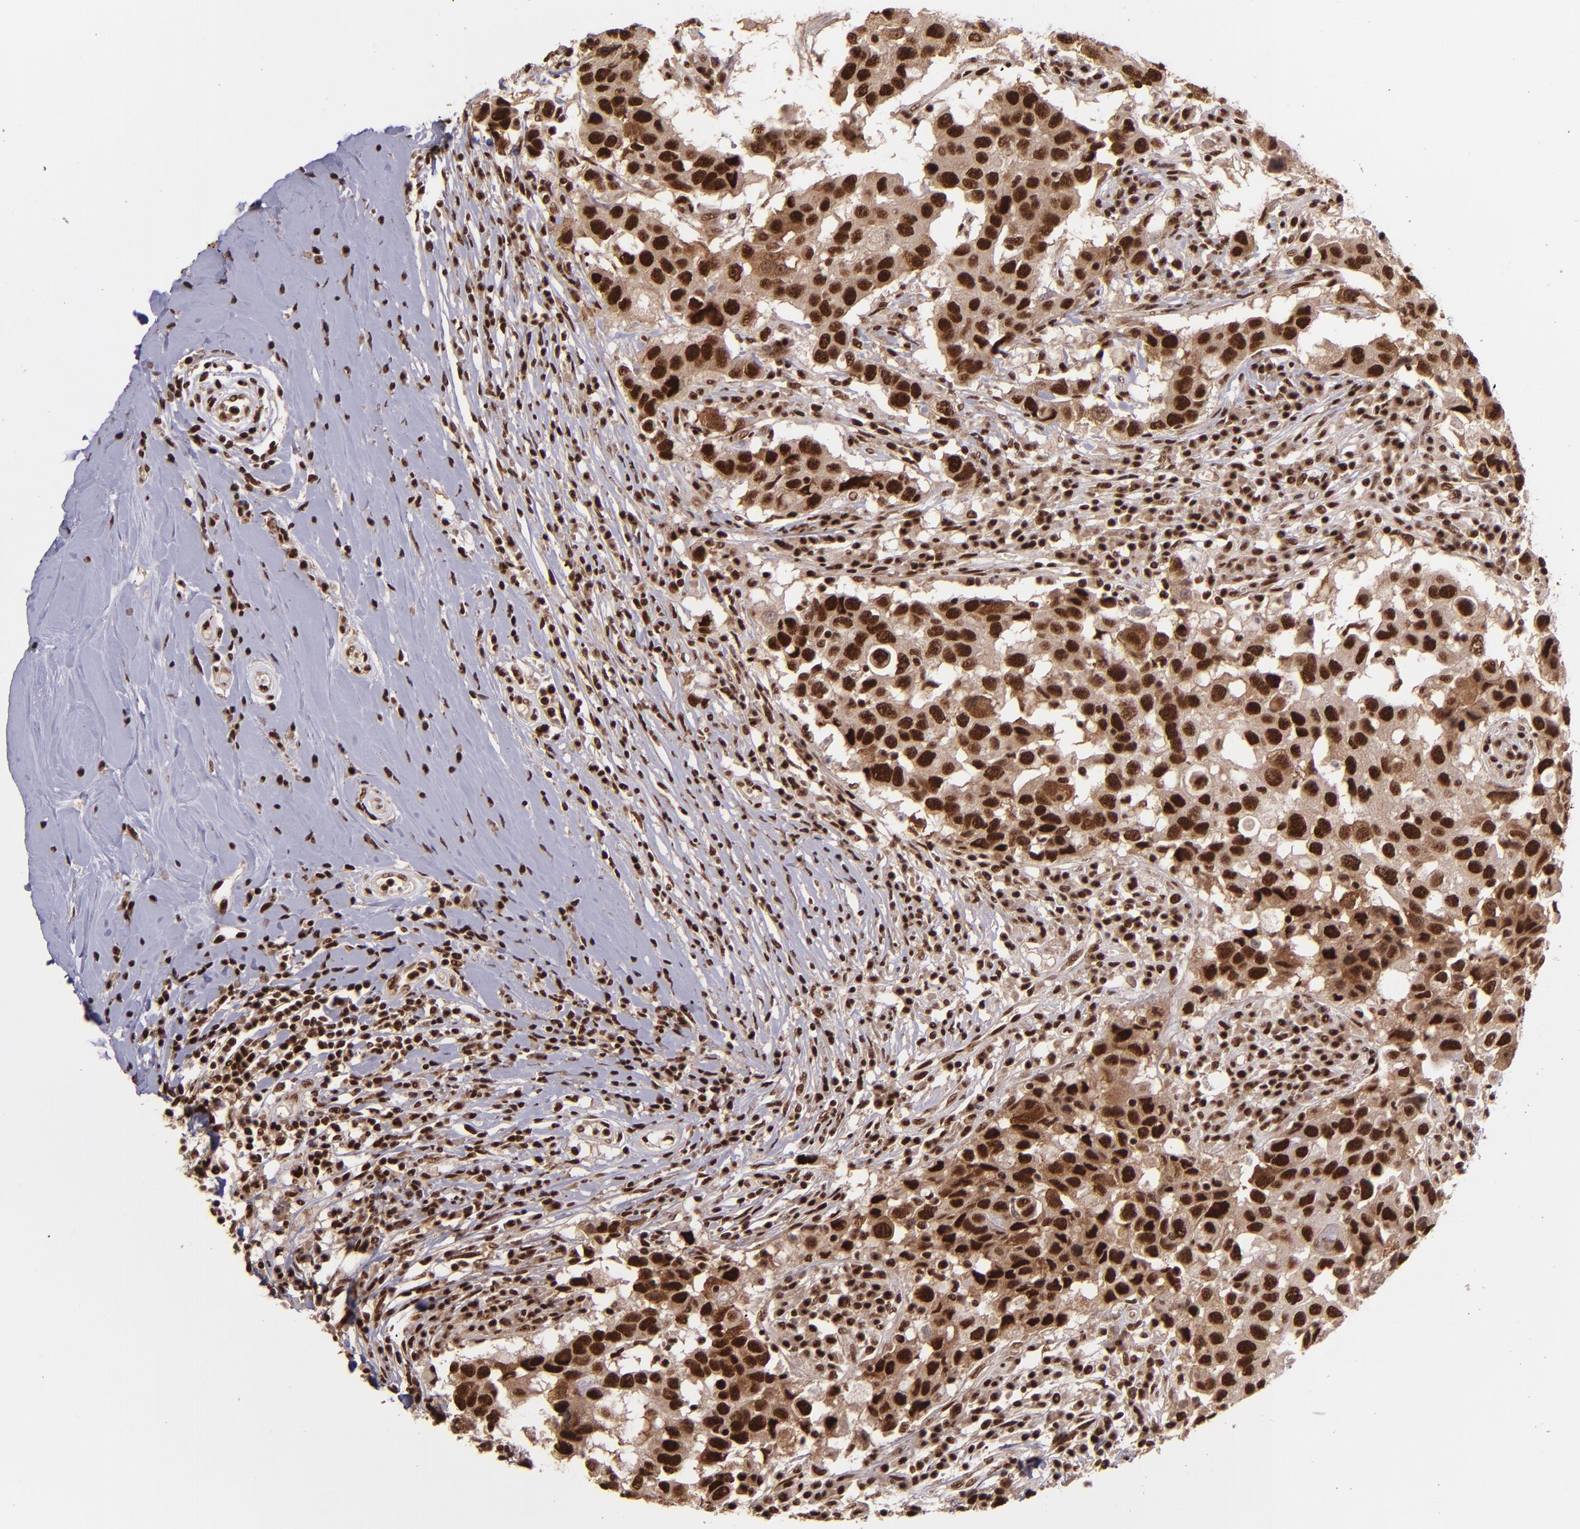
{"staining": {"intensity": "strong", "quantity": ">75%", "location": "cytoplasmic/membranous,nuclear"}, "tissue": "breast cancer", "cell_type": "Tumor cells", "image_type": "cancer", "snomed": [{"axis": "morphology", "description": "Duct carcinoma"}, {"axis": "topography", "description": "Breast"}], "caption": "Immunohistochemical staining of human breast infiltrating ductal carcinoma displays high levels of strong cytoplasmic/membranous and nuclear protein expression in approximately >75% of tumor cells.", "gene": "PQBP1", "patient": {"sex": "female", "age": 27}}